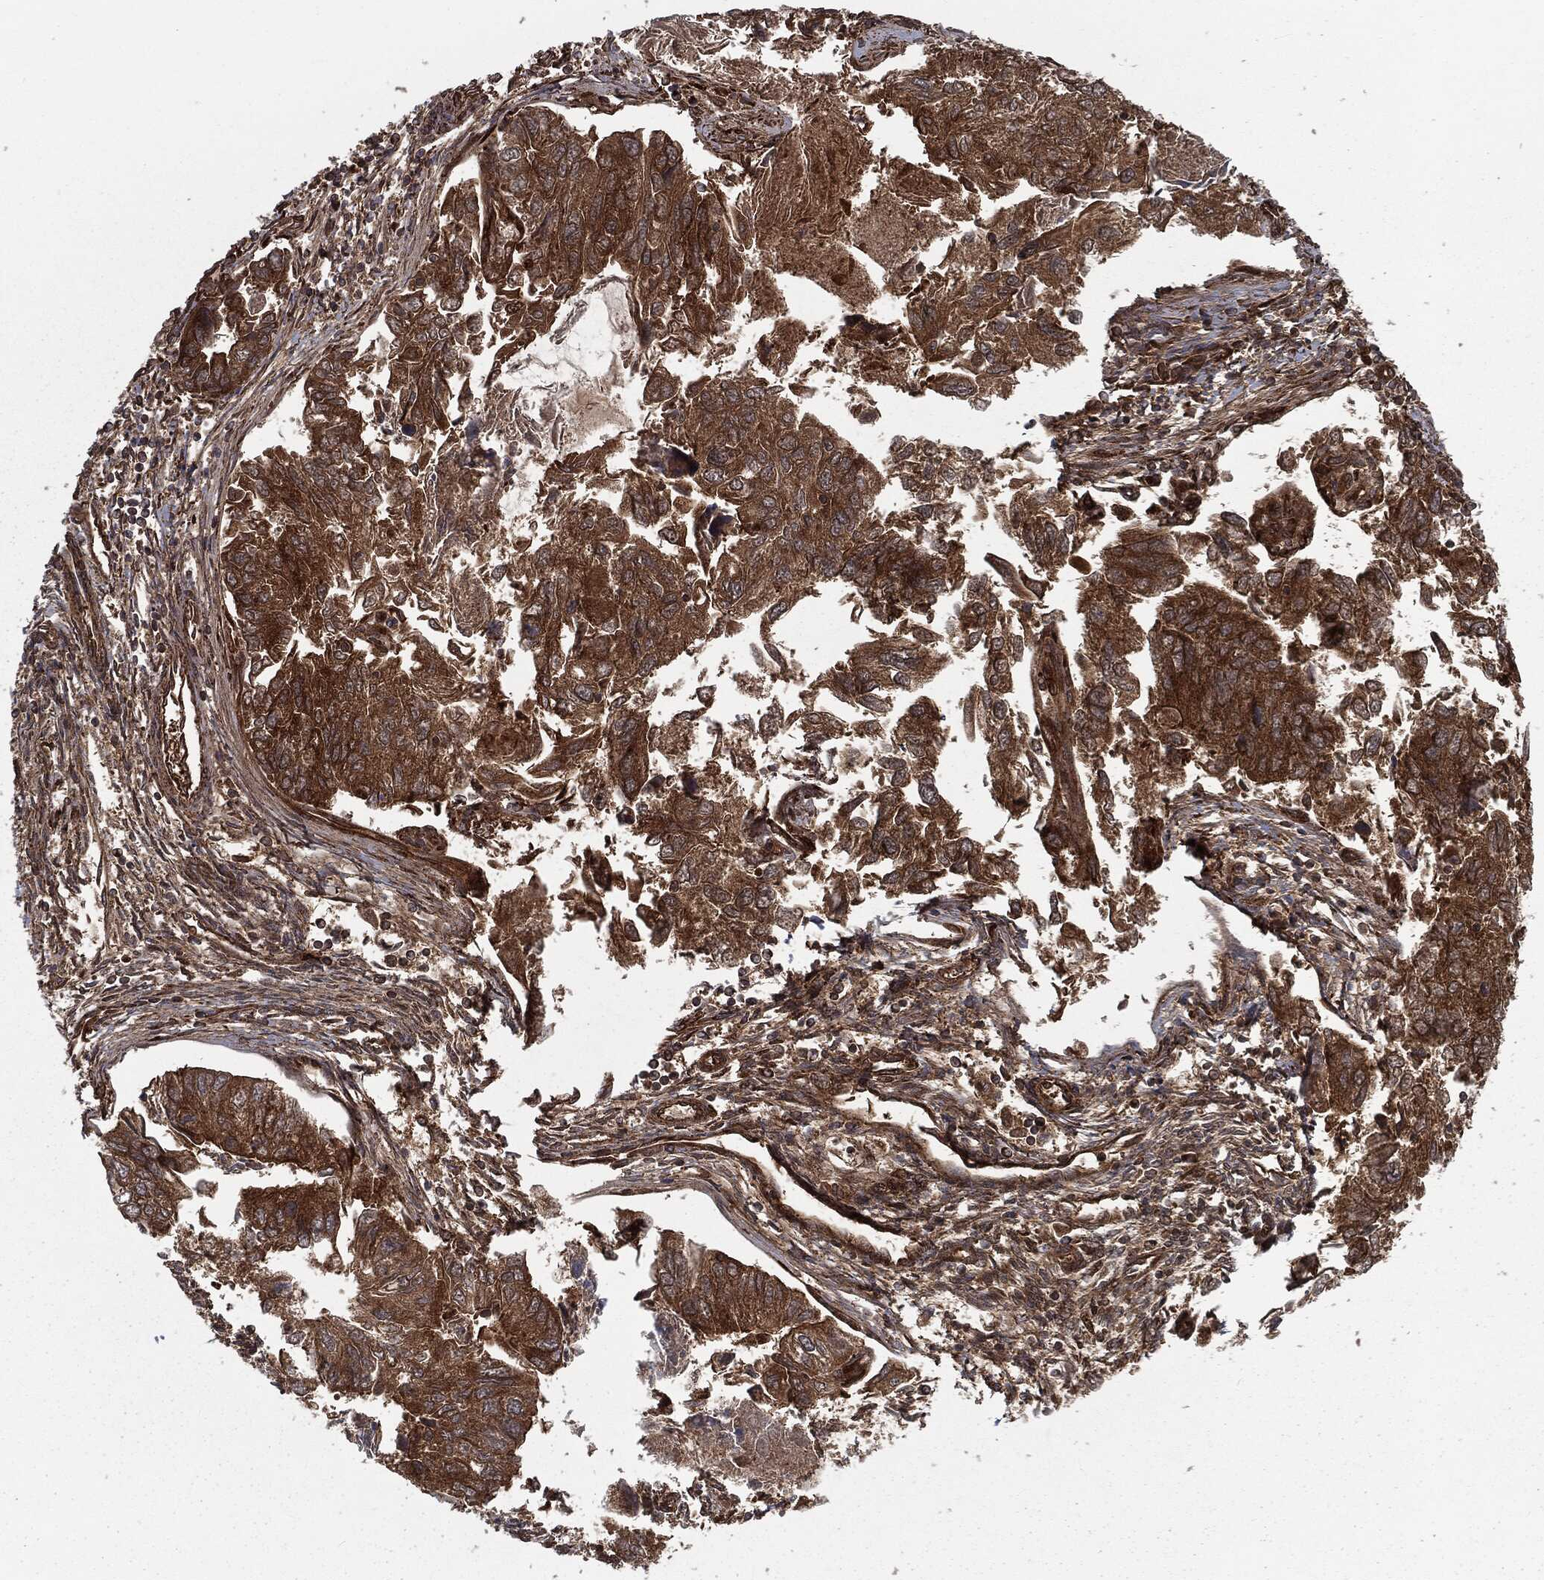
{"staining": {"intensity": "strong", "quantity": ">75%", "location": "cytoplasmic/membranous,nuclear"}, "tissue": "endometrial cancer", "cell_type": "Tumor cells", "image_type": "cancer", "snomed": [{"axis": "morphology", "description": "Carcinoma, NOS"}, {"axis": "topography", "description": "Uterus"}], "caption": "Approximately >75% of tumor cells in endometrial carcinoma display strong cytoplasmic/membranous and nuclear protein staining as visualized by brown immunohistochemical staining.", "gene": "RANBP9", "patient": {"sex": "female", "age": 76}}